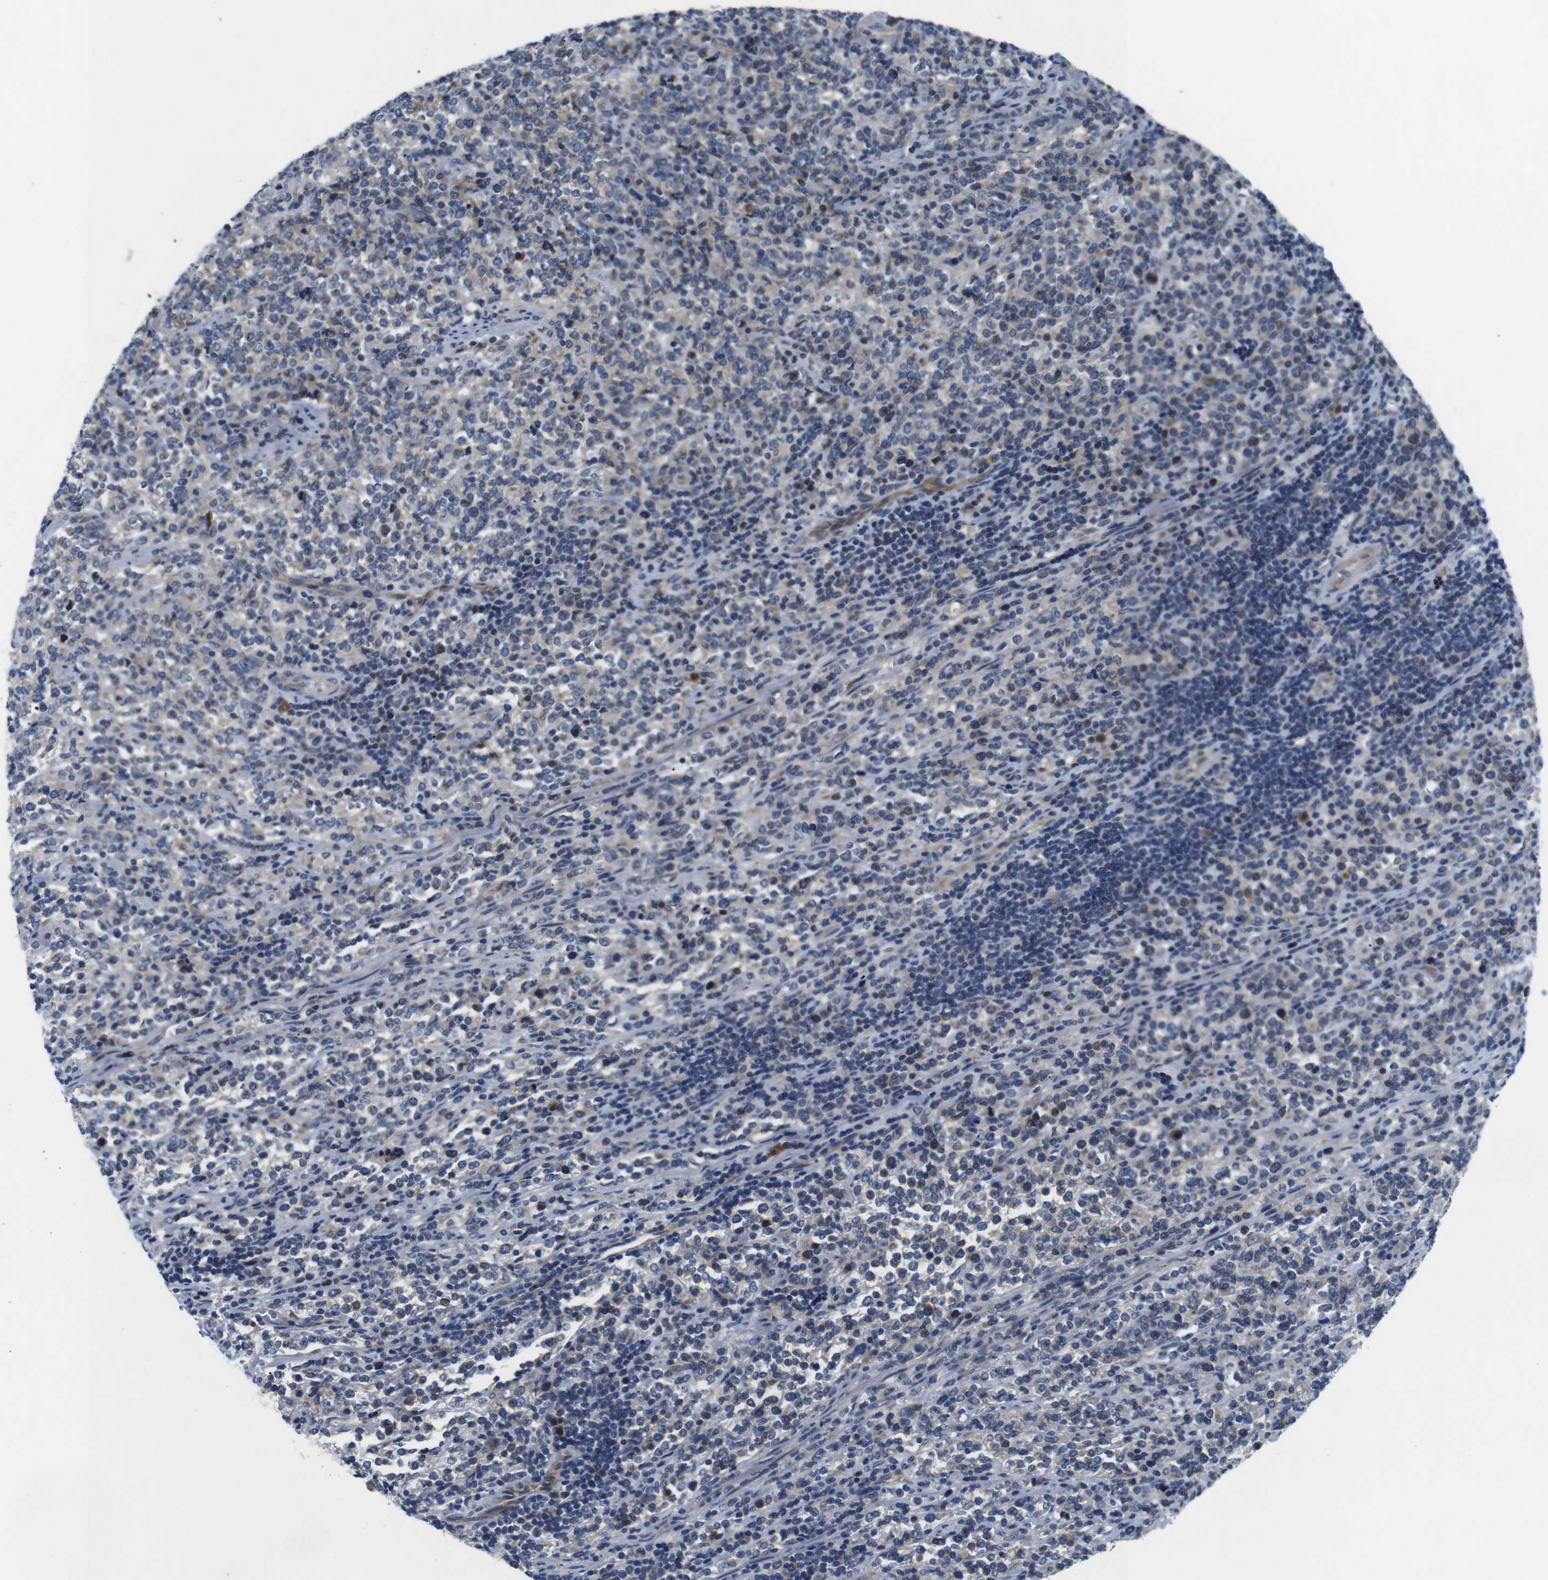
{"staining": {"intensity": "moderate", "quantity": "25%-75%", "location": "cytoplasmic/membranous"}, "tissue": "lymphoma", "cell_type": "Tumor cells", "image_type": "cancer", "snomed": [{"axis": "morphology", "description": "Malignant lymphoma, non-Hodgkin's type, High grade"}, {"axis": "topography", "description": "Soft tissue"}], "caption": "Immunohistochemical staining of human high-grade malignant lymphoma, non-Hodgkin's type demonstrates moderate cytoplasmic/membranous protein staining in approximately 25%-75% of tumor cells.", "gene": "JAK1", "patient": {"sex": "male", "age": 18}}